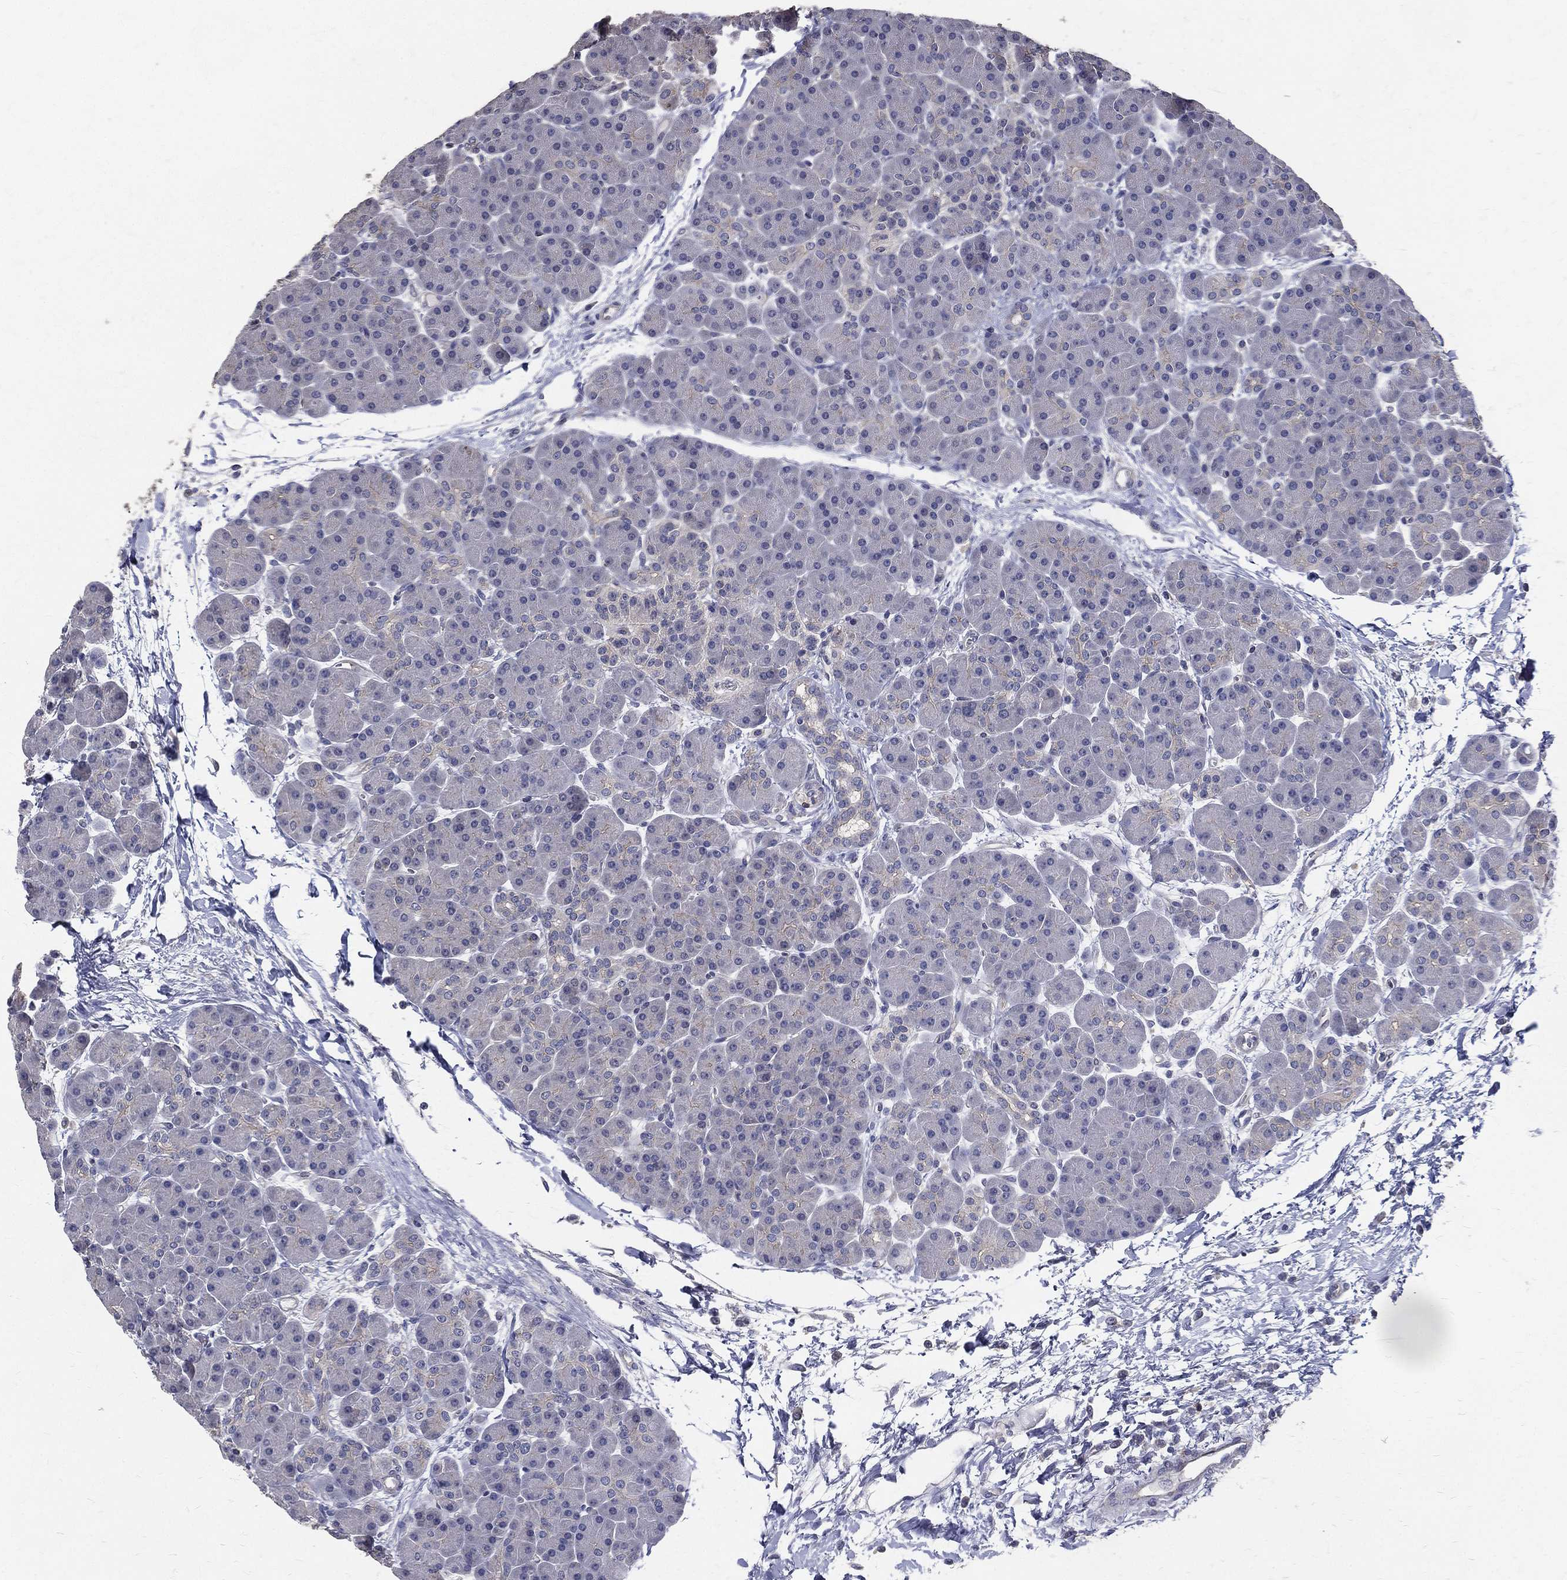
{"staining": {"intensity": "negative", "quantity": "none", "location": "none"}, "tissue": "pancreas", "cell_type": "Exocrine glandular cells", "image_type": "normal", "snomed": [{"axis": "morphology", "description": "Normal tissue, NOS"}, {"axis": "topography", "description": "Pancreas"}], "caption": "Immunohistochemistry (IHC) micrograph of benign pancreas: pancreas stained with DAB demonstrates no significant protein staining in exocrine glandular cells.", "gene": "SERPINB2", "patient": {"sex": "female", "age": 44}}